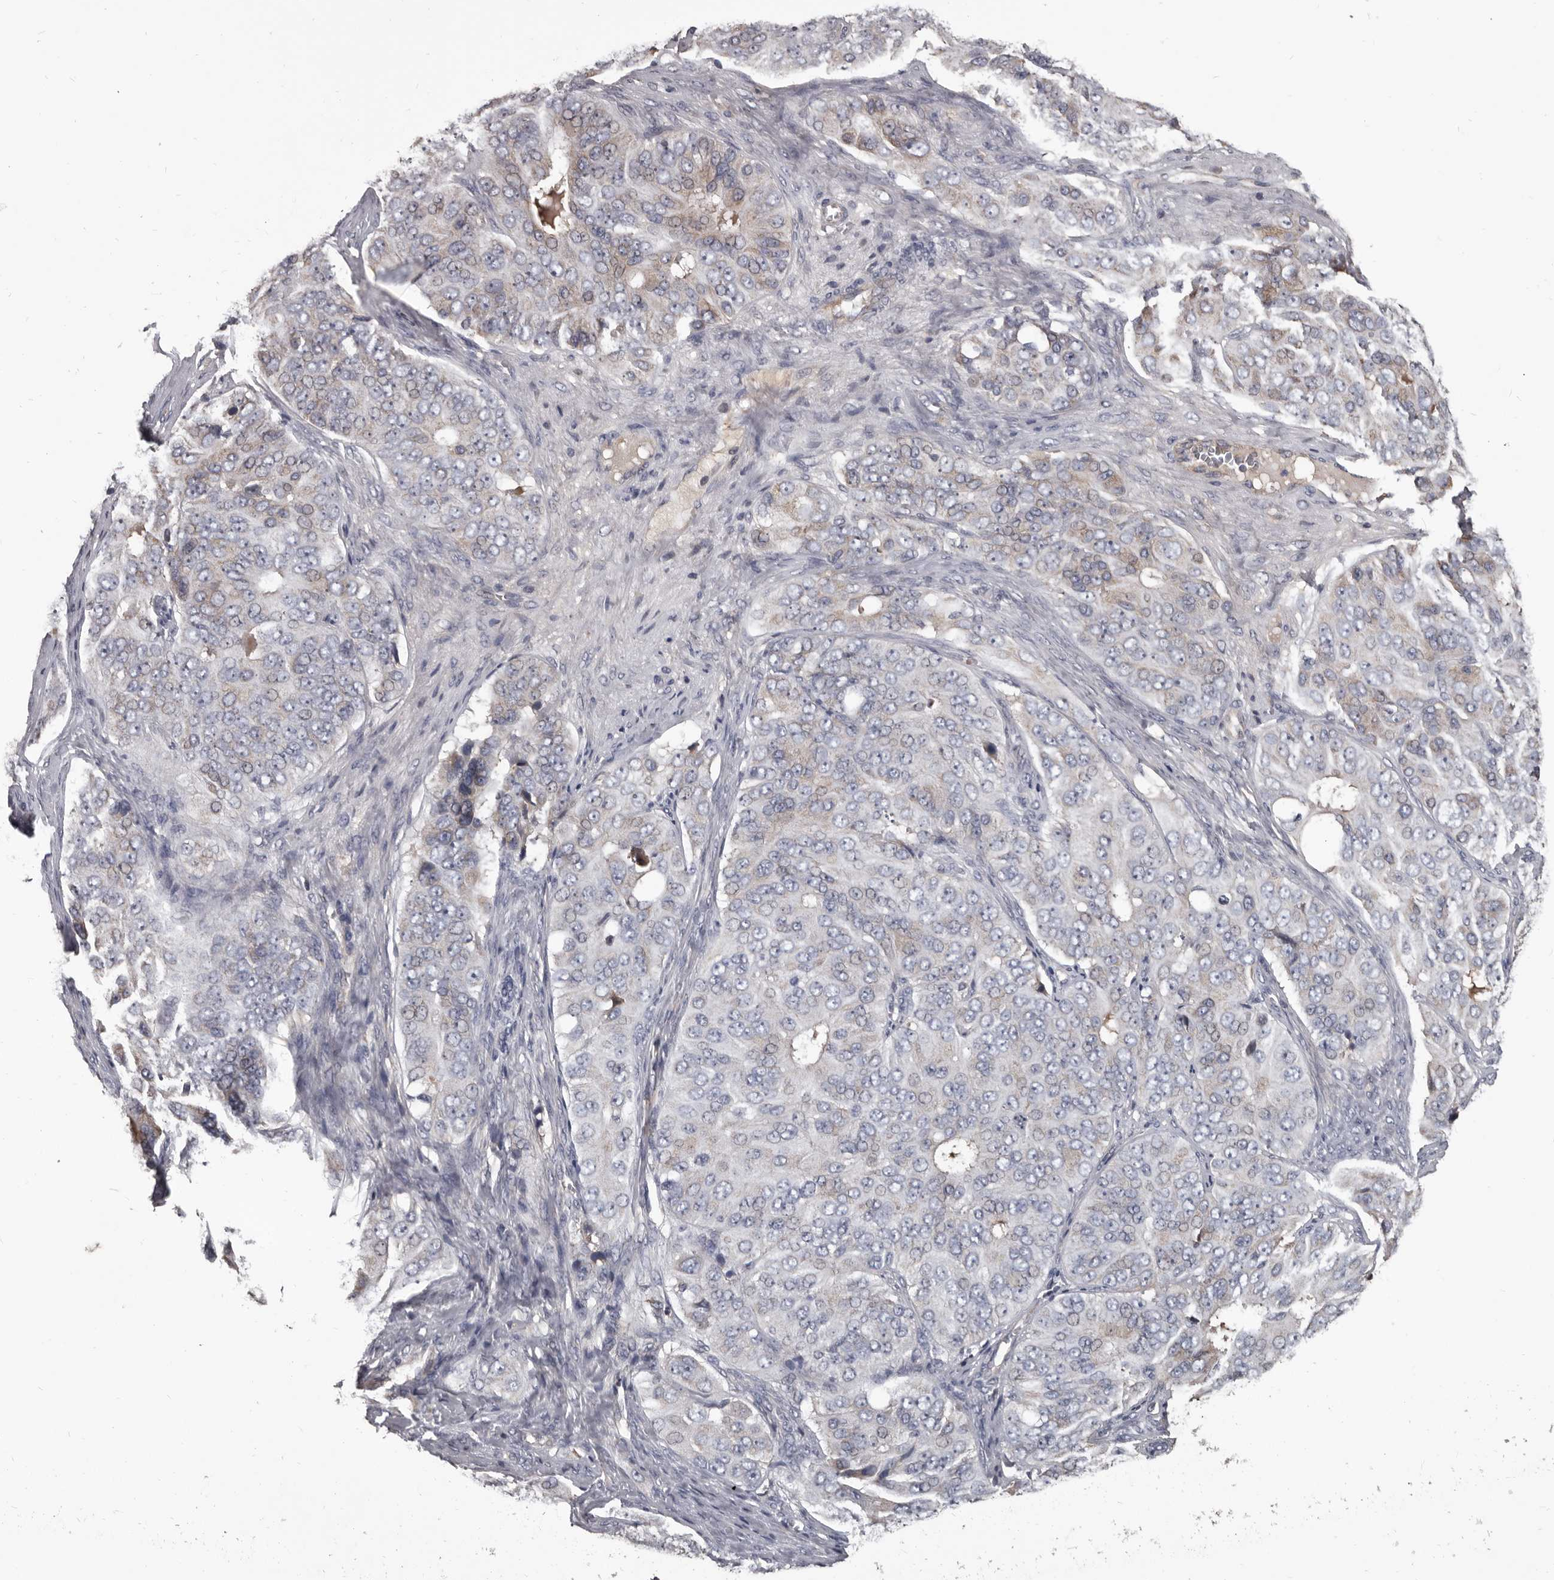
{"staining": {"intensity": "negative", "quantity": "none", "location": "none"}, "tissue": "ovarian cancer", "cell_type": "Tumor cells", "image_type": "cancer", "snomed": [{"axis": "morphology", "description": "Carcinoma, endometroid"}, {"axis": "topography", "description": "Ovary"}], "caption": "Ovarian cancer (endometroid carcinoma) was stained to show a protein in brown. There is no significant expression in tumor cells.", "gene": "ALDH5A1", "patient": {"sex": "female", "age": 51}}